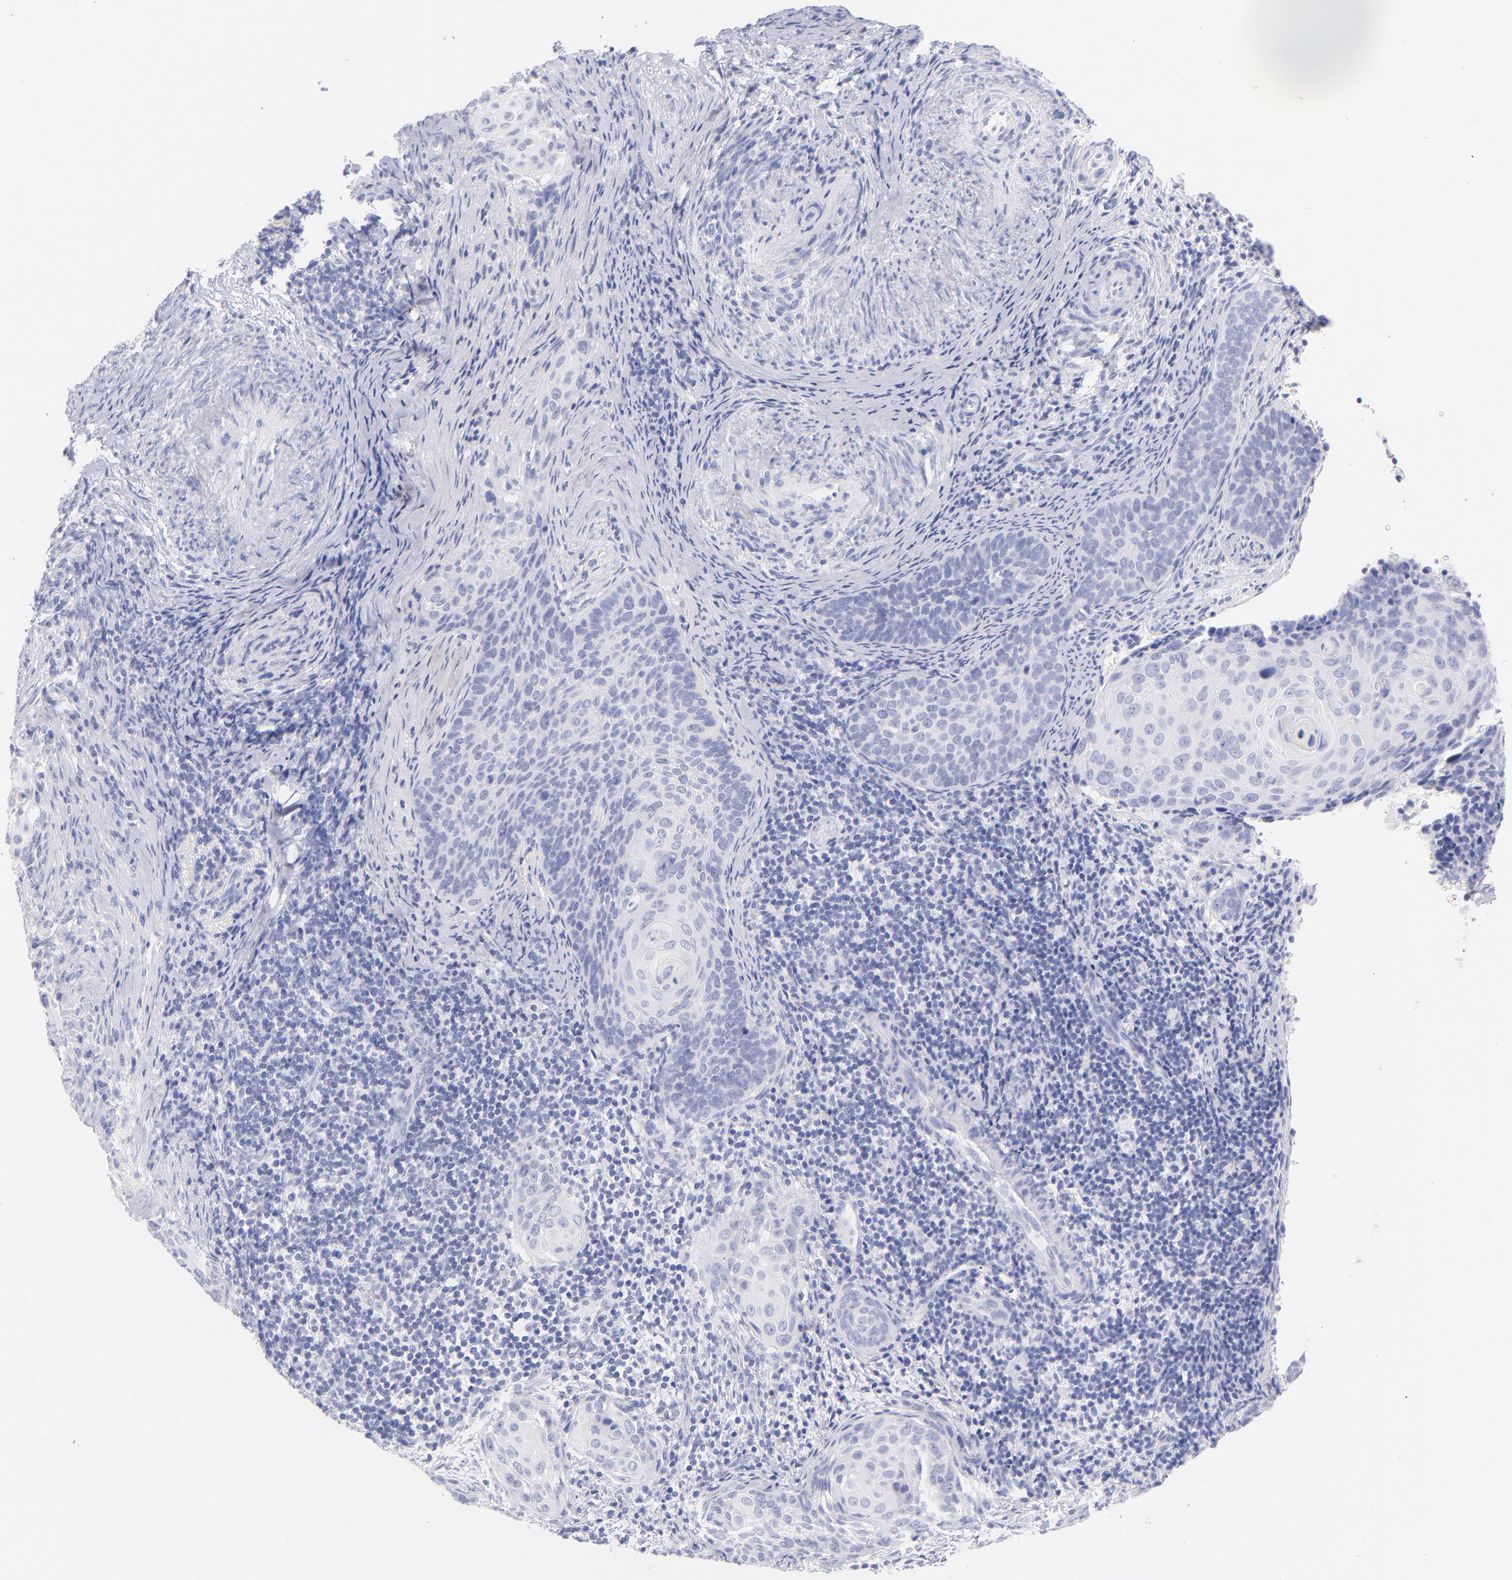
{"staining": {"intensity": "negative", "quantity": "none", "location": "none"}, "tissue": "cervical cancer", "cell_type": "Tumor cells", "image_type": "cancer", "snomed": [{"axis": "morphology", "description": "Squamous cell carcinoma, NOS"}, {"axis": "topography", "description": "Cervix"}], "caption": "The image reveals no staining of tumor cells in cervical cancer (squamous cell carcinoma).", "gene": "SCGN", "patient": {"sex": "female", "age": 33}}